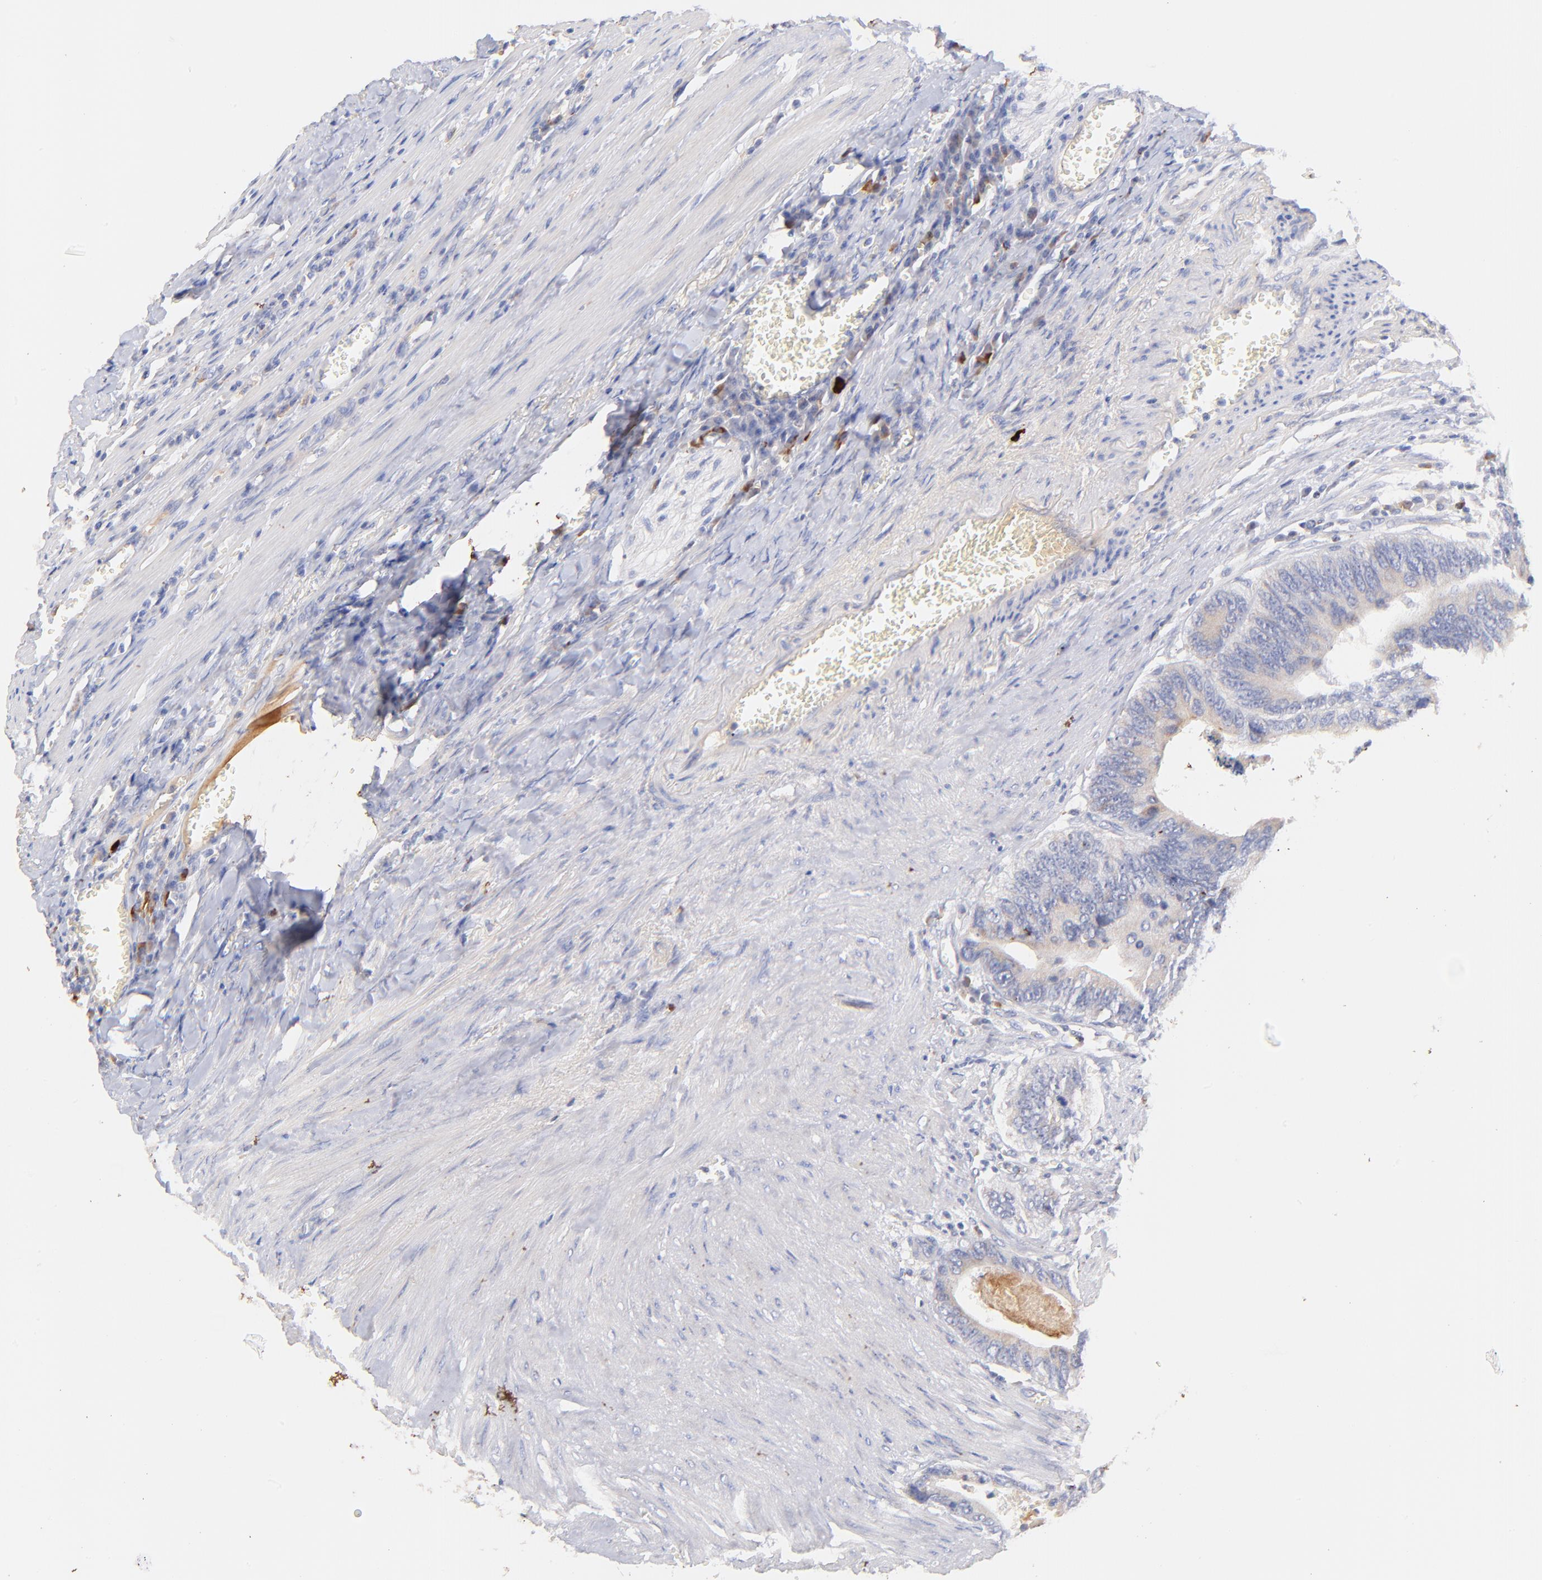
{"staining": {"intensity": "weak", "quantity": ">75%", "location": "cytoplasmic/membranous"}, "tissue": "colorectal cancer", "cell_type": "Tumor cells", "image_type": "cancer", "snomed": [{"axis": "morphology", "description": "Adenocarcinoma, NOS"}, {"axis": "topography", "description": "Colon"}], "caption": "Tumor cells display low levels of weak cytoplasmic/membranous staining in approximately >75% of cells in colorectal cancer.", "gene": "IGLV7-43", "patient": {"sex": "male", "age": 72}}